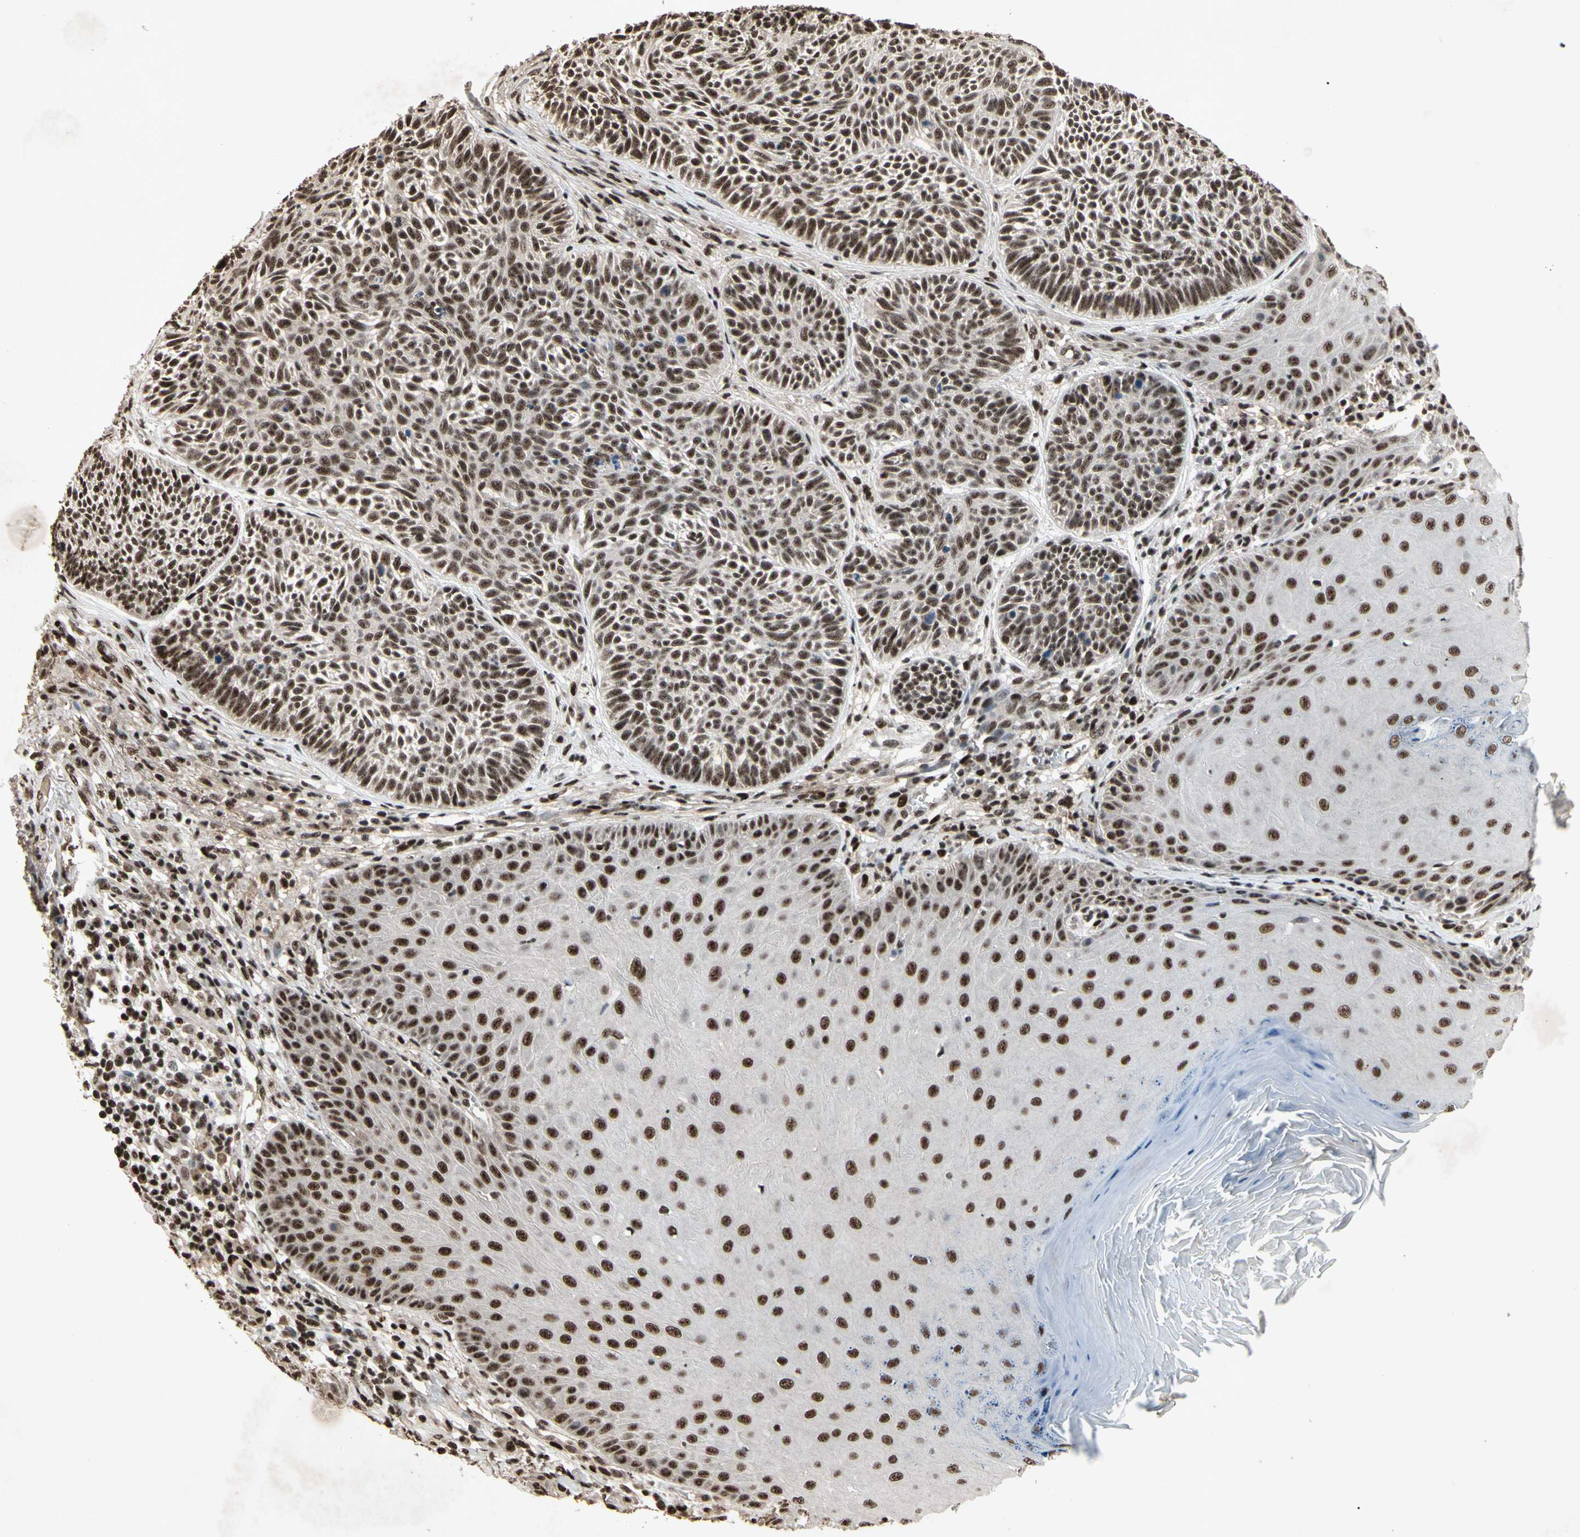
{"staining": {"intensity": "strong", "quantity": ">75%", "location": "nuclear"}, "tissue": "skin cancer", "cell_type": "Tumor cells", "image_type": "cancer", "snomed": [{"axis": "morphology", "description": "Normal tissue, NOS"}, {"axis": "morphology", "description": "Basal cell carcinoma"}, {"axis": "topography", "description": "Skin"}], "caption": "A micrograph of human skin cancer (basal cell carcinoma) stained for a protein displays strong nuclear brown staining in tumor cells.", "gene": "TBX2", "patient": {"sex": "male", "age": 52}}